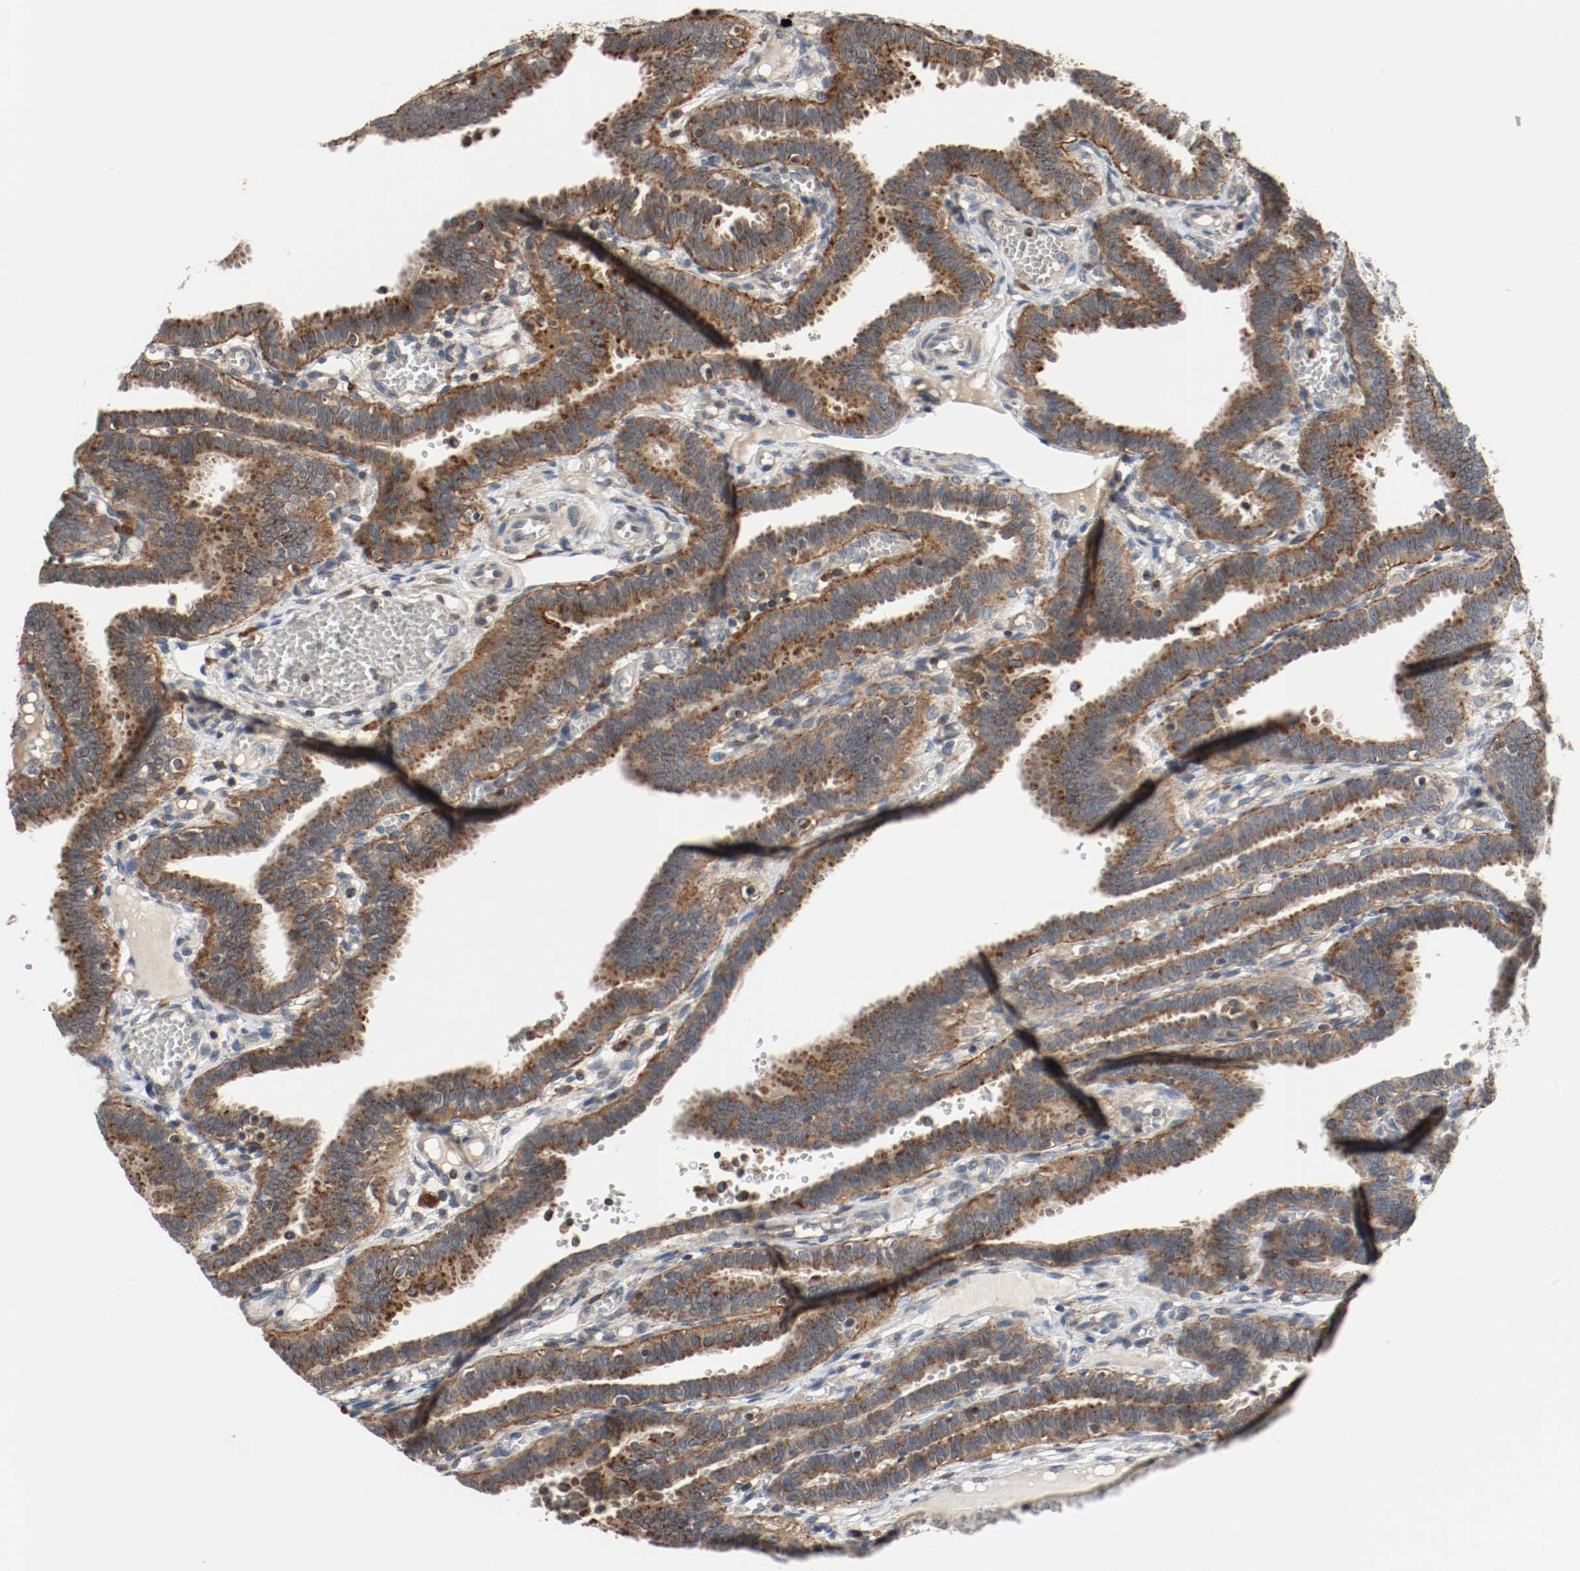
{"staining": {"intensity": "strong", "quantity": ">75%", "location": "cytoplasmic/membranous"}, "tissue": "fallopian tube", "cell_type": "Glandular cells", "image_type": "normal", "snomed": [{"axis": "morphology", "description": "Normal tissue, NOS"}, {"axis": "topography", "description": "Fallopian tube"}], "caption": "Unremarkable fallopian tube exhibits strong cytoplasmic/membranous positivity in approximately >75% of glandular cells, visualized by immunohistochemistry.", "gene": "LAMP2", "patient": {"sex": "female", "age": 29}}